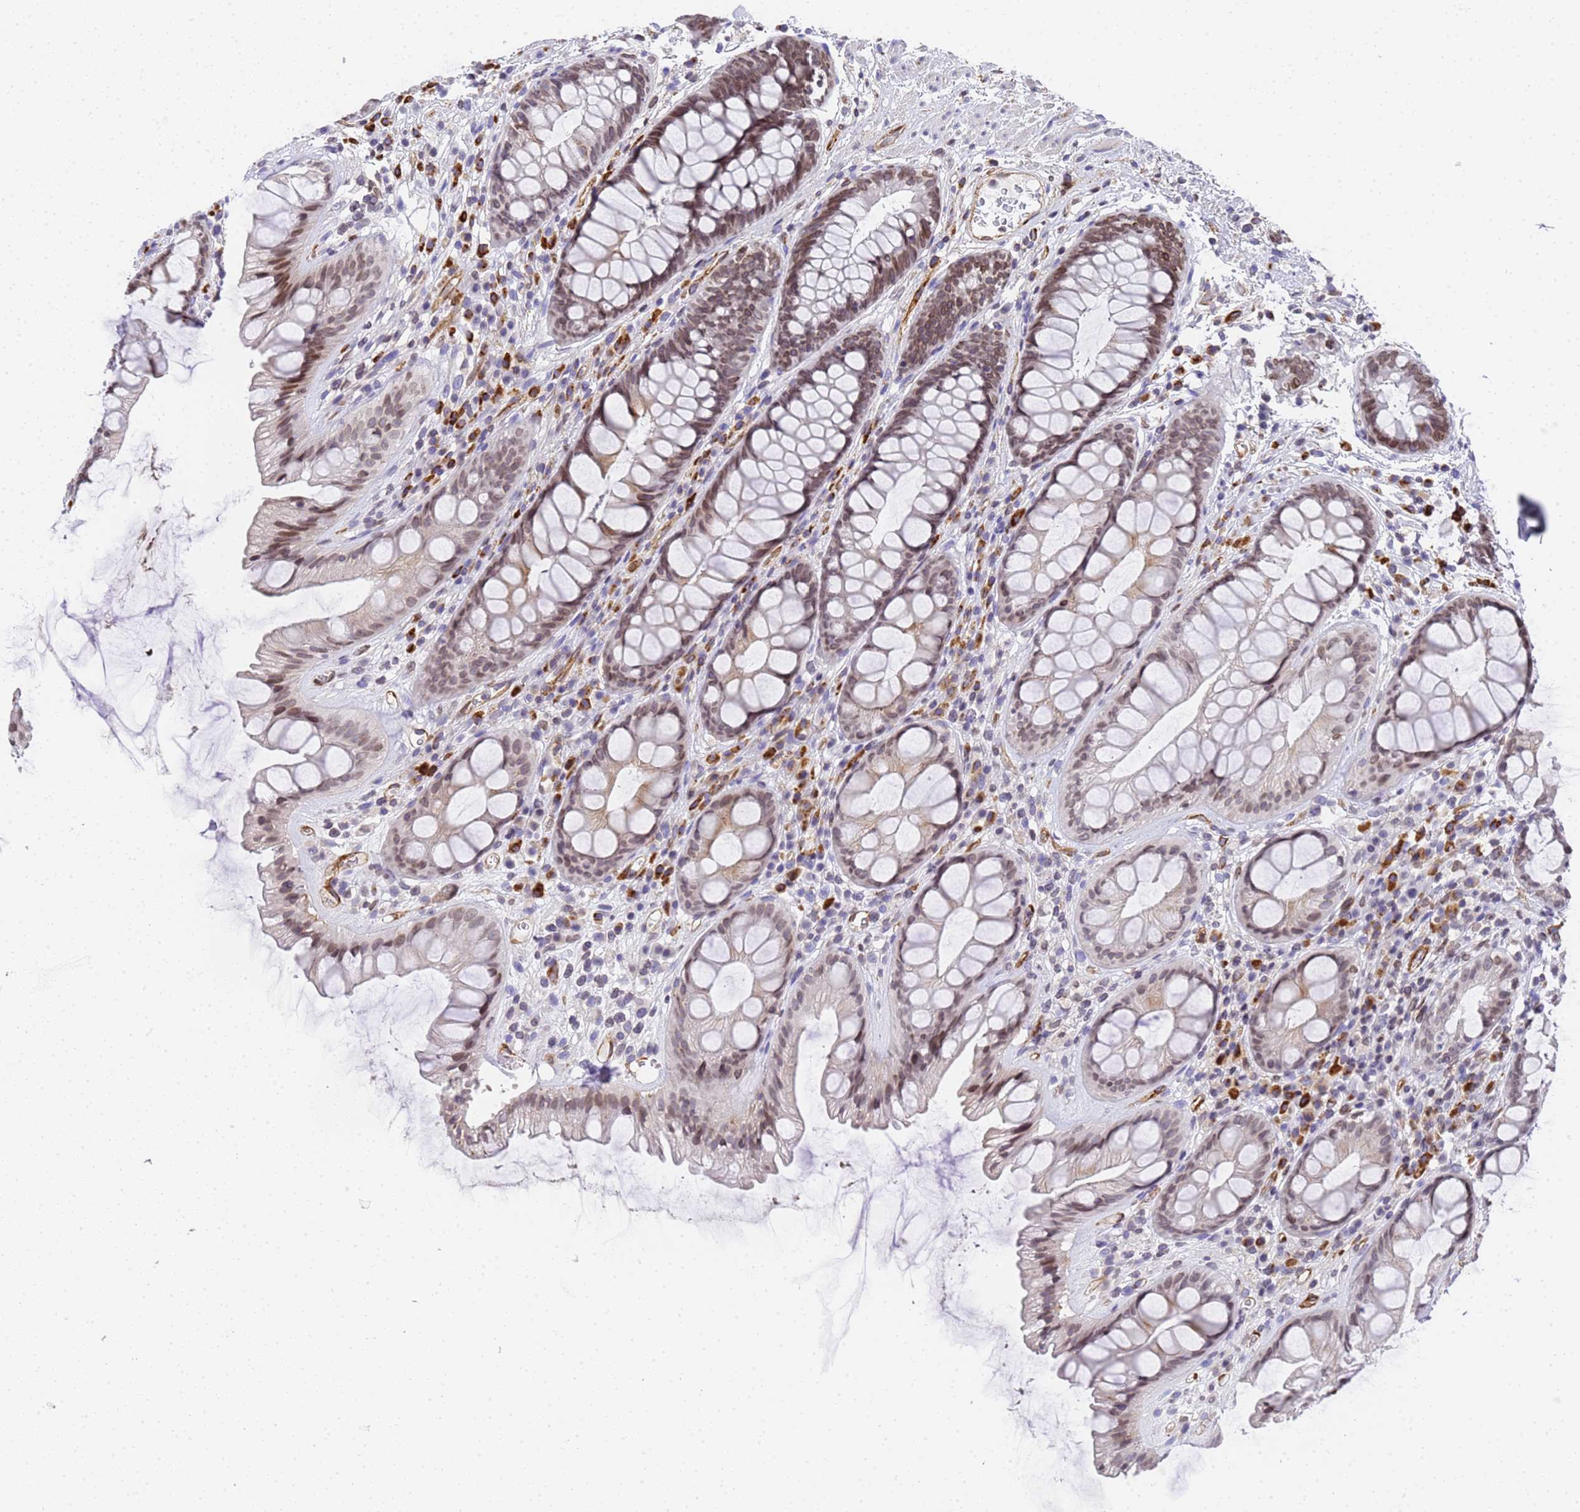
{"staining": {"intensity": "moderate", "quantity": "25%-75%", "location": "cytoplasmic/membranous,nuclear"}, "tissue": "rectum", "cell_type": "Glandular cells", "image_type": "normal", "snomed": [{"axis": "morphology", "description": "Normal tissue, NOS"}, {"axis": "topography", "description": "Rectum"}], "caption": "A histopathology image of human rectum stained for a protein demonstrates moderate cytoplasmic/membranous,nuclear brown staining in glandular cells. (Brightfield microscopy of DAB IHC at high magnification).", "gene": "IGFBP7", "patient": {"sex": "male", "age": 74}}